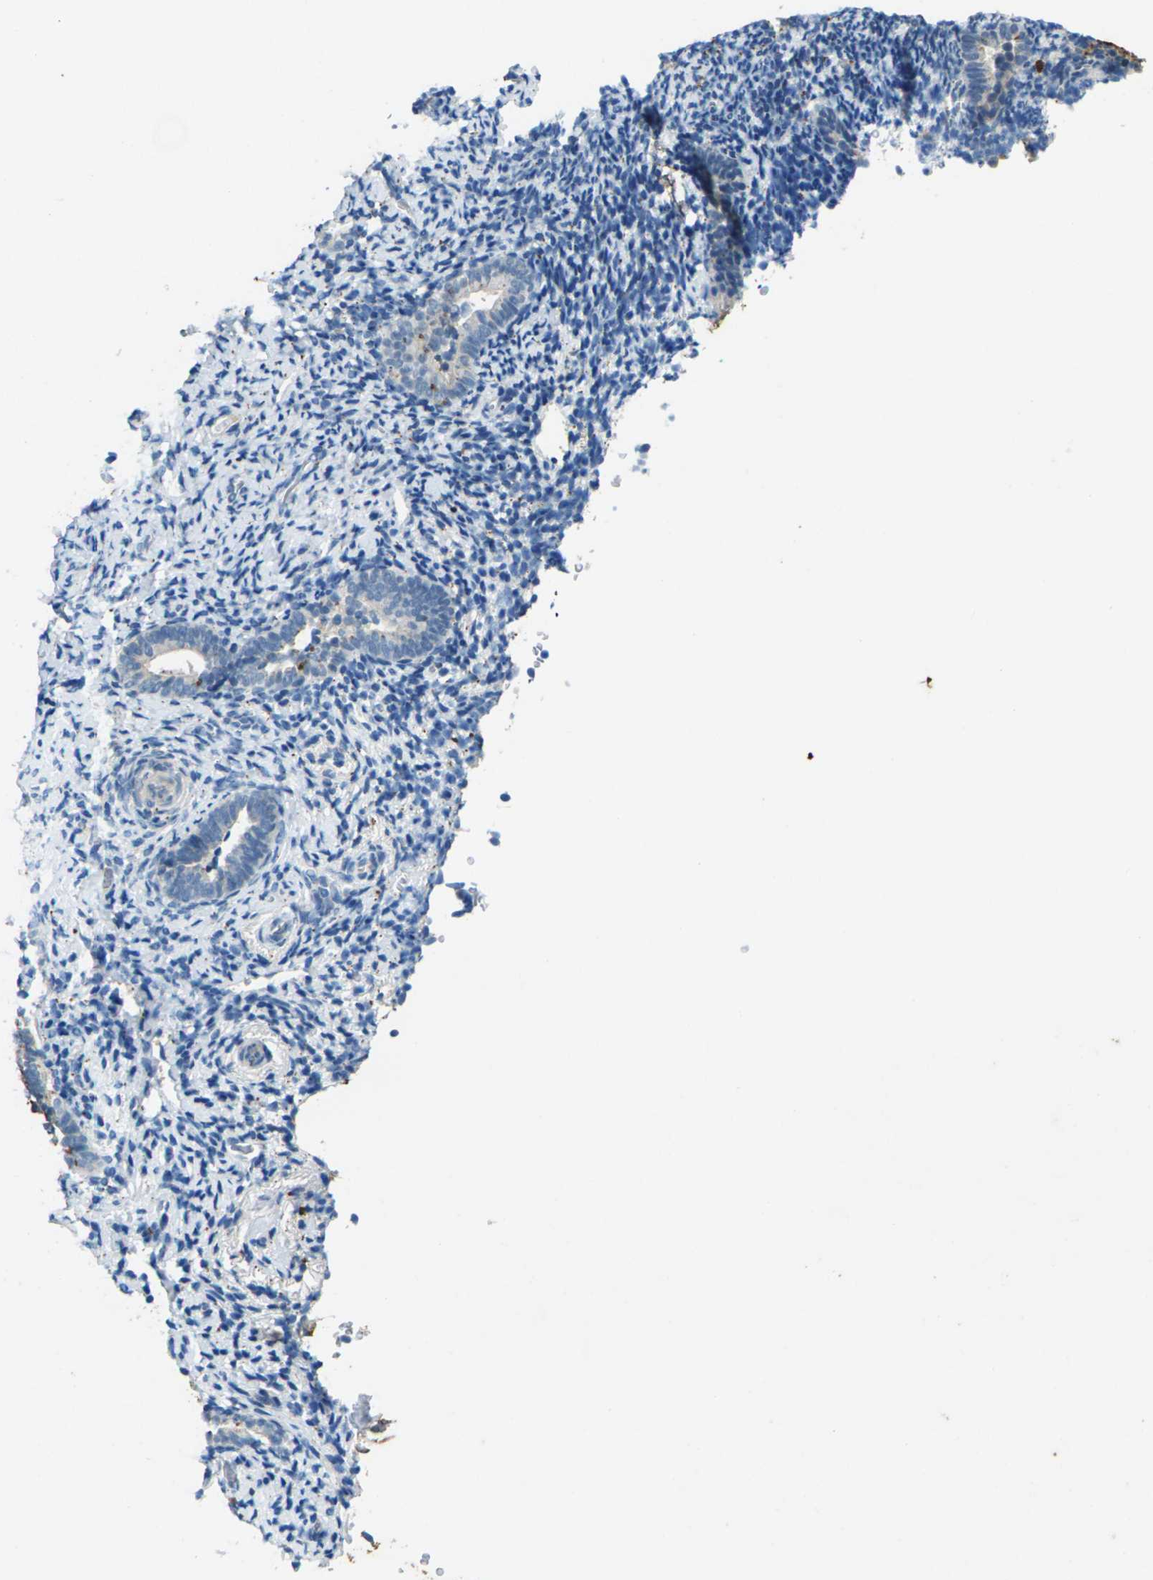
{"staining": {"intensity": "negative", "quantity": "none", "location": "none"}, "tissue": "endometrium", "cell_type": "Cells in endometrial stroma", "image_type": "normal", "snomed": [{"axis": "morphology", "description": "Normal tissue, NOS"}, {"axis": "topography", "description": "Endometrium"}], "caption": "DAB (3,3'-diaminobenzidine) immunohistochemical staining of unremarkable endometrium demonstrates no significant positivity in cells in endometrial stroma.", "gene": "SIGLEC14", "patient": {"sex": "female", "age": 51}}